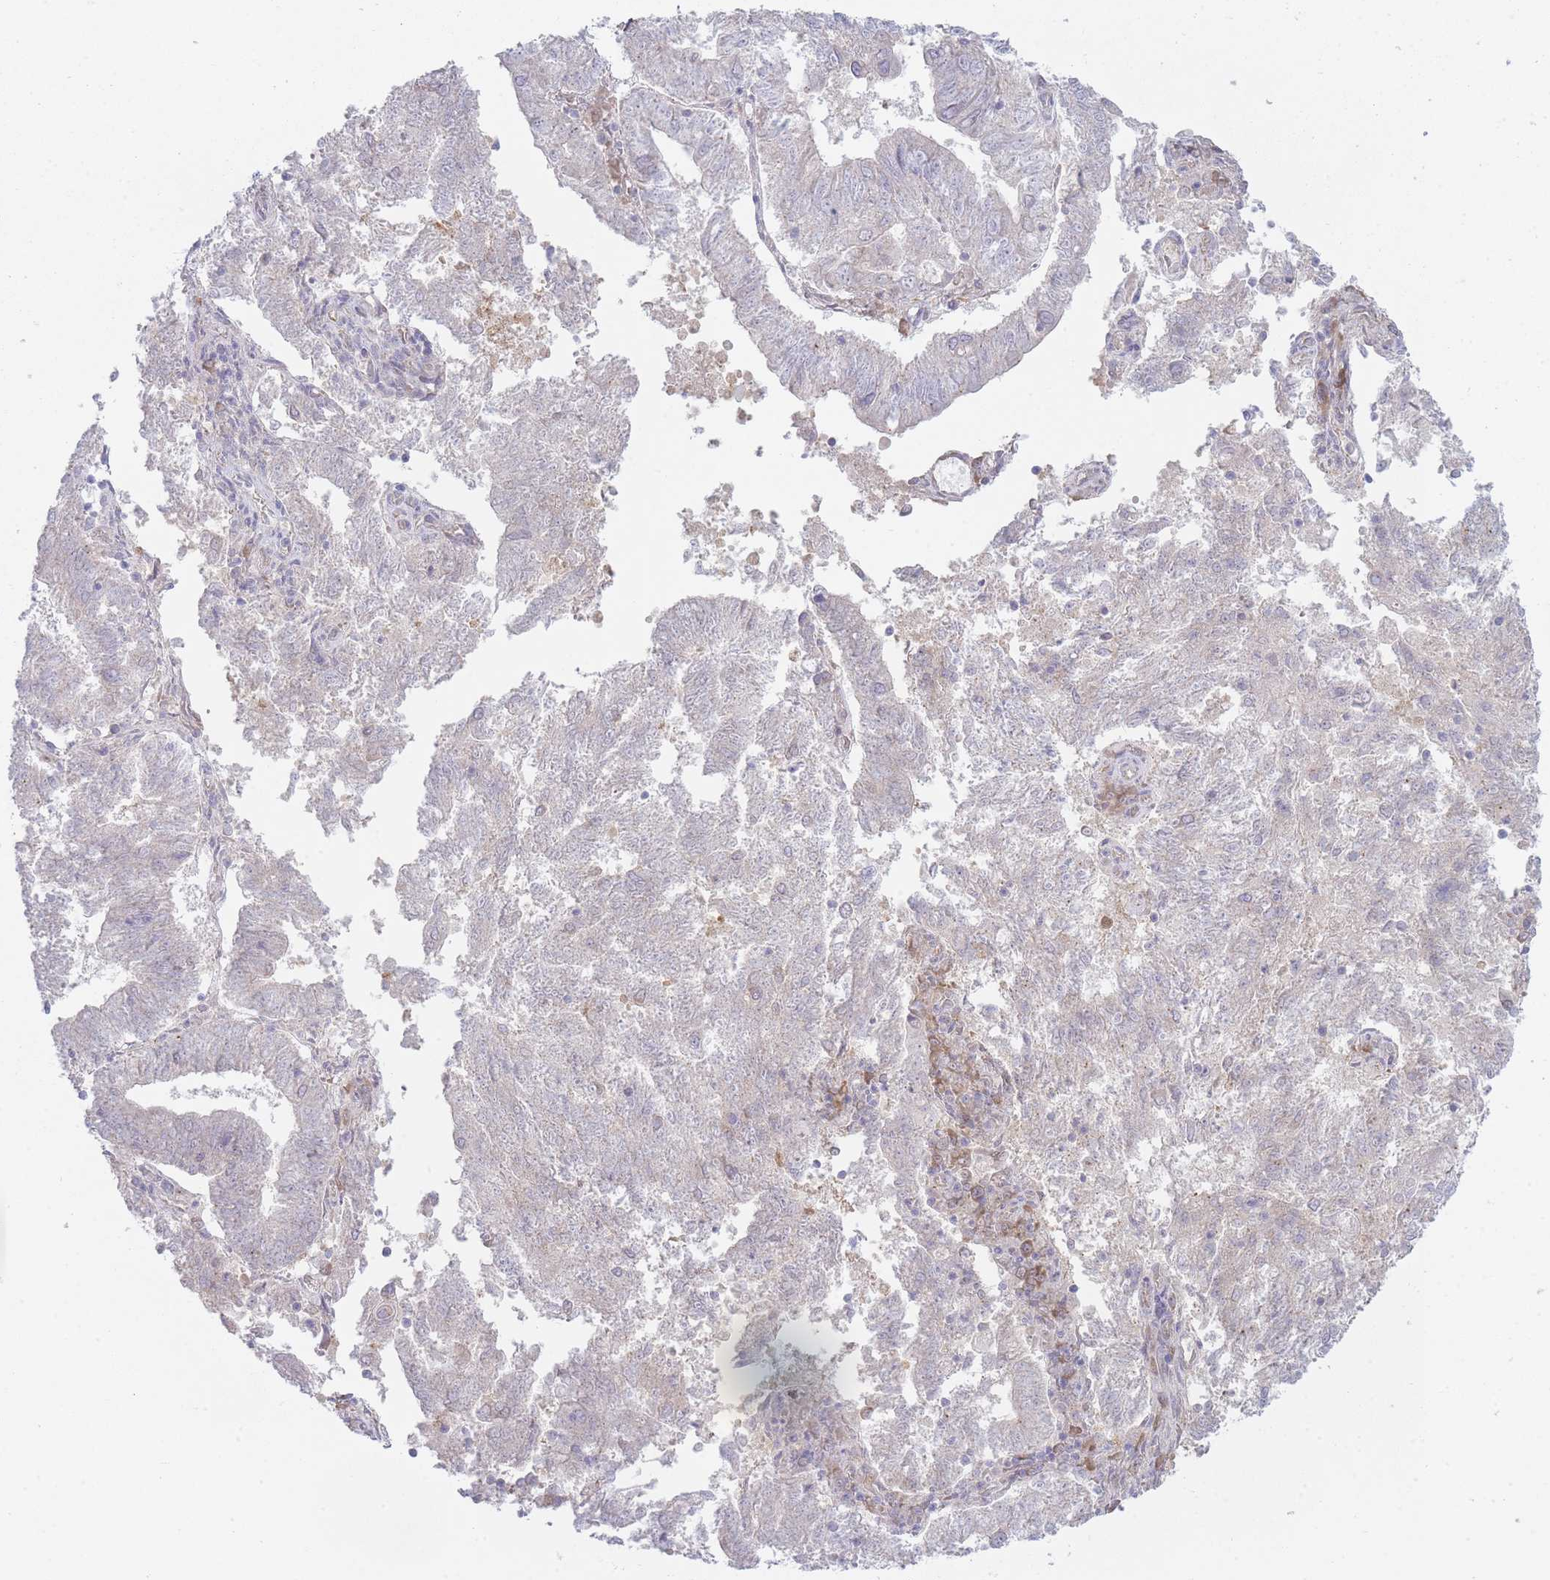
{"staining": {"intensity": "weak", "quantity": "25%-75%", "location": "cytoplasmic/membranous"}, "tissue": "endometrial cancer", "cell_type": "Tumor cells", "image_type": "cancer", "snomed": [{"axis": "morphology", "description": "Adenocarcinoma, NOS"}, {"axis": "topography", "description": "Endometrium"}], "caption": "High-magnification brightfield microscopy of endometrial cancer stained with DAB (3,3'-diaminobenzidine) (brown) and counterstained with hematoxylin (blue). tumor cells exhibit weak cytoplasmic/membranous expression is identified in about25%-75% of cells.", "gene": "OR5L2", "patient": {"sex": "female", "age": 82}}